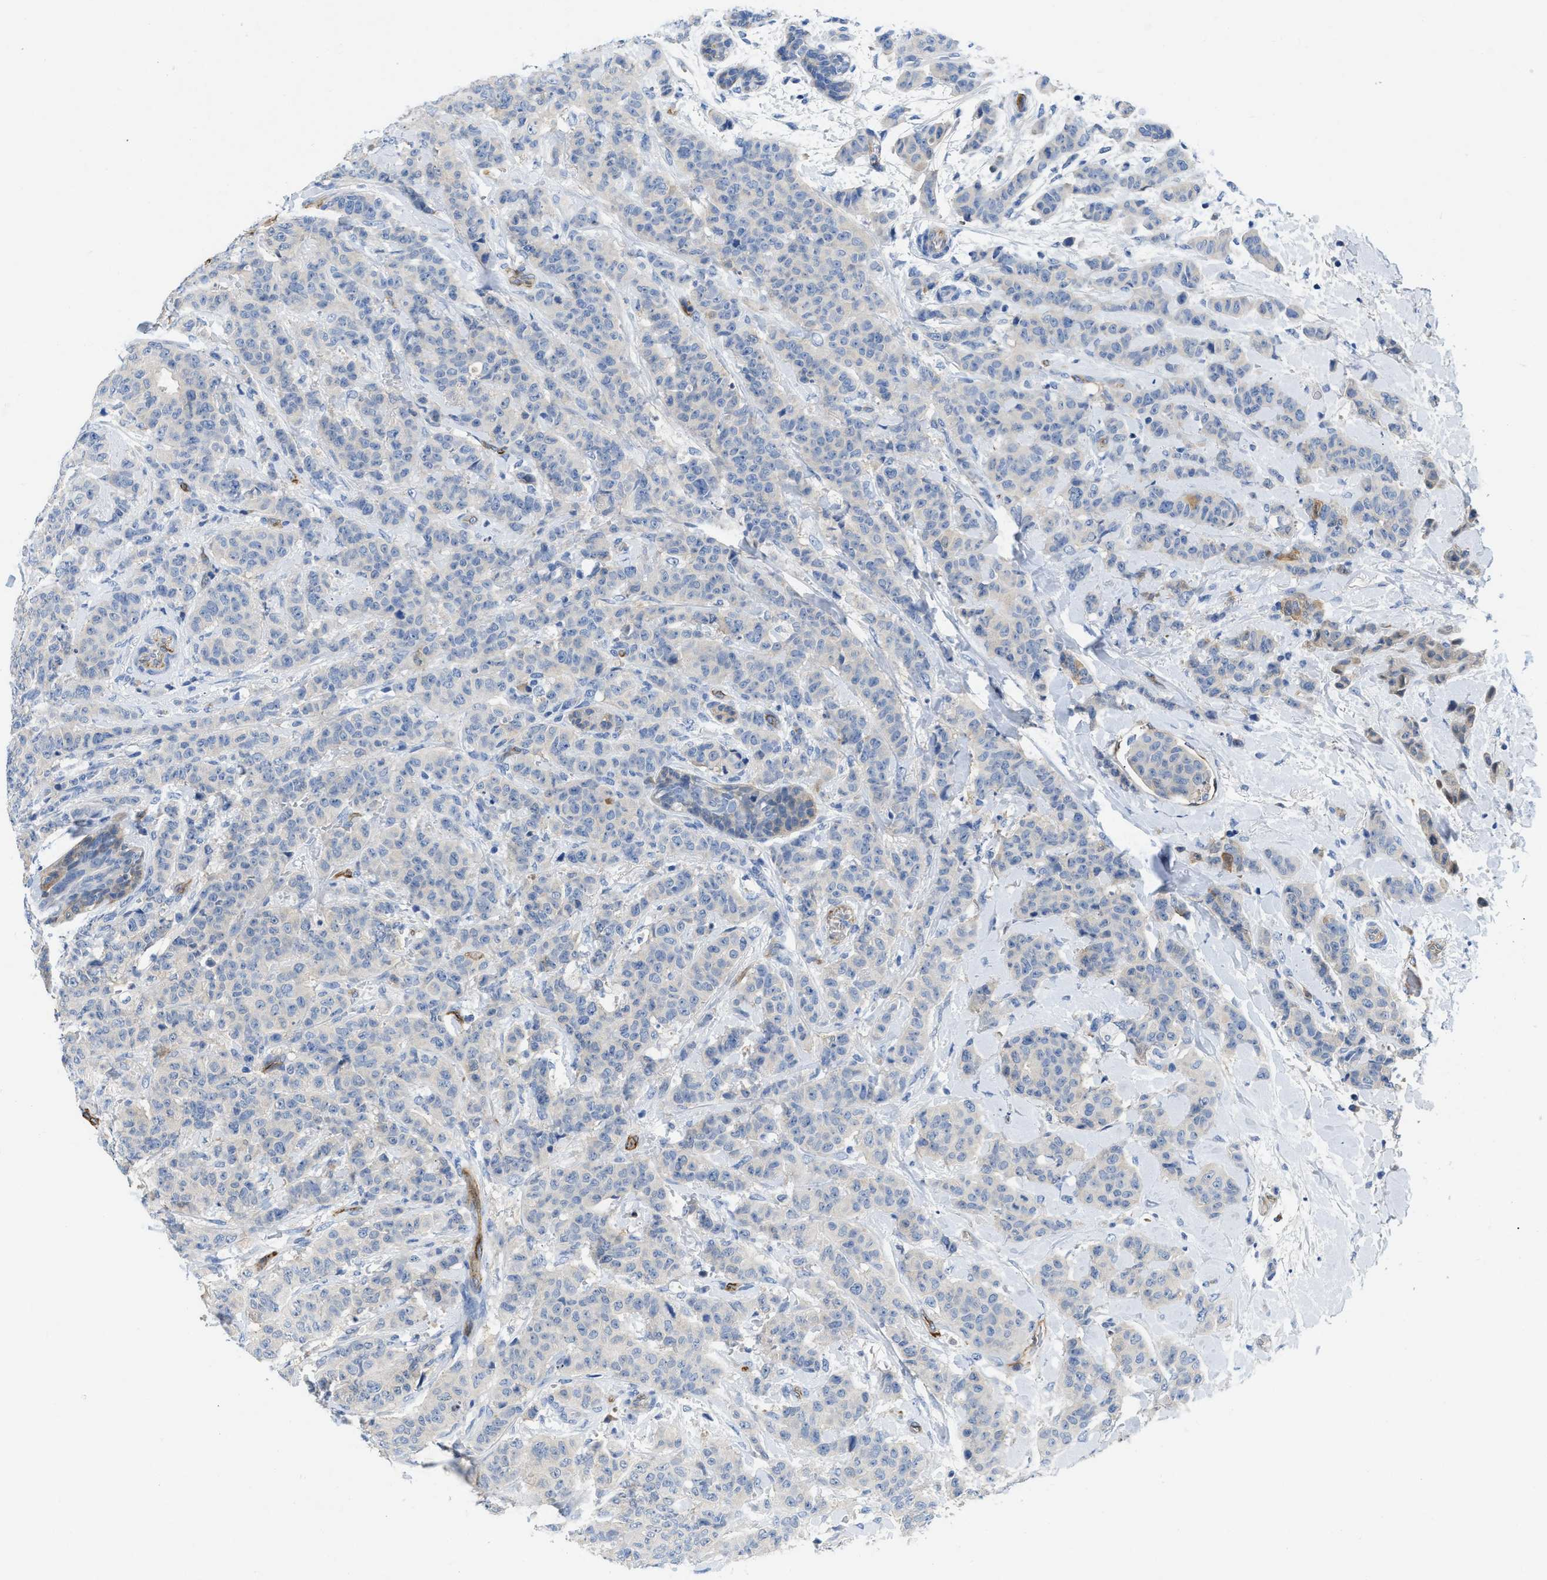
{"staining": {"intensity": "negative", "quantity": "none", "location": "none"}, "tissue": "breast cancer", "cell_type": "Tumor cells", "image_type": "cancer", "snomed": [{"axis": "morphology", "description": "Normal tissue, NOS"}, {"axis": "morphology", "description": "Duct carcinoma"}, {"axis": "topography", "description": "Breast"}], "caption": "DAB immunohistochemical staining of breast invasive ductal carcinoma displays no significant expression in tumor cells.", "gene": "SPEG", "patient": {"sex": "female", "age": 40}}